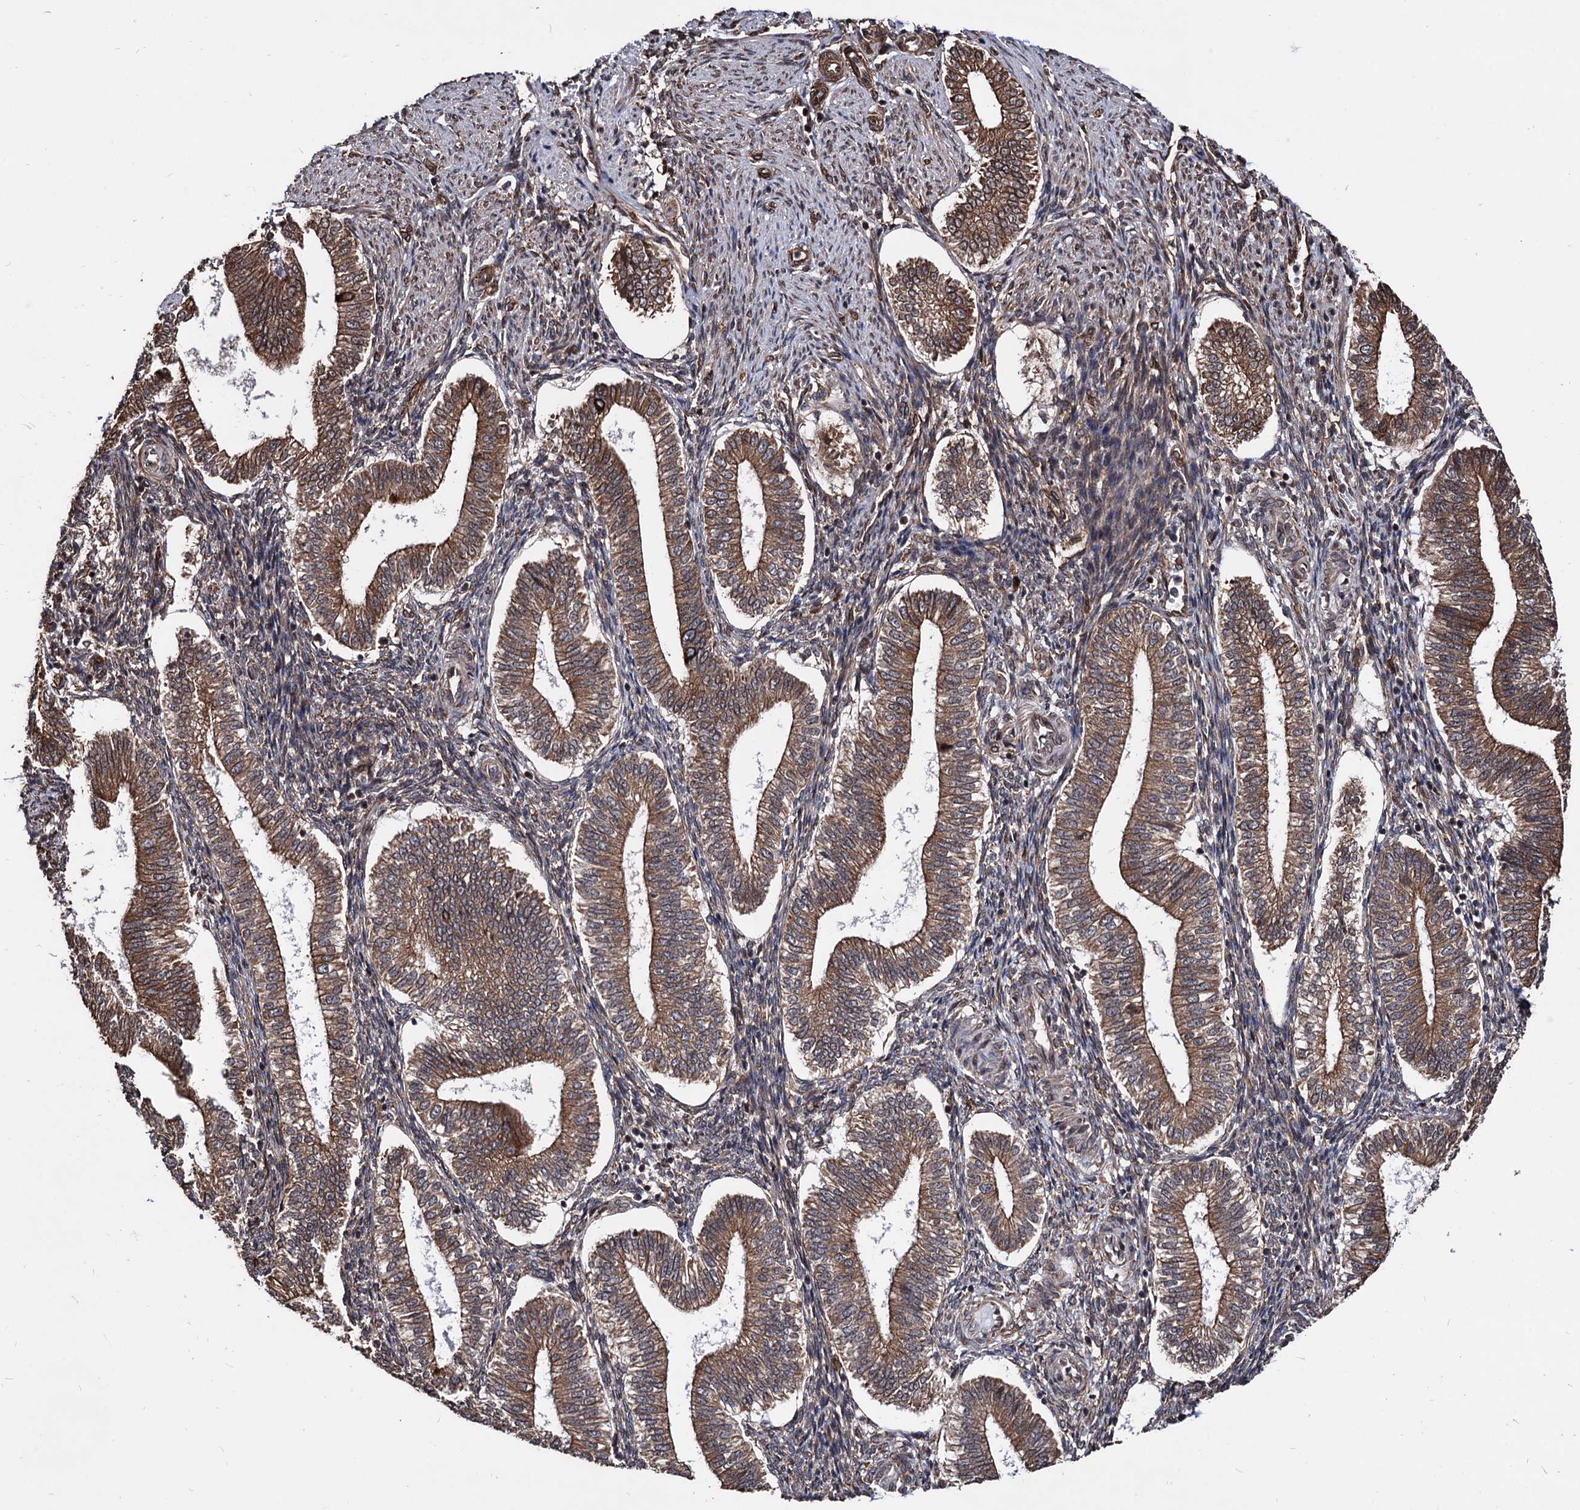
{"staining": {"intensity": "moderate", "quantity": "25%-75%", "location": "cytoplasmic/membranous"}, "tissue": "endometrium", "cell_type": "Cells in endometrial stroma", "image_type": "normal", "snomed": [{"axis": "morphology", "description": "Normal tissue, NOS"}, {"axis": "topography", "description": "Endometrium"}], "caption": "IHC (DAB) staining of normal endometrium displays moderate cytoplasmic/membranous protein positivity in about 25%-75% of cells in endometrial stroma.", "gene": "ANKRD12", "patient": {"sex": "female", "age": 25}}